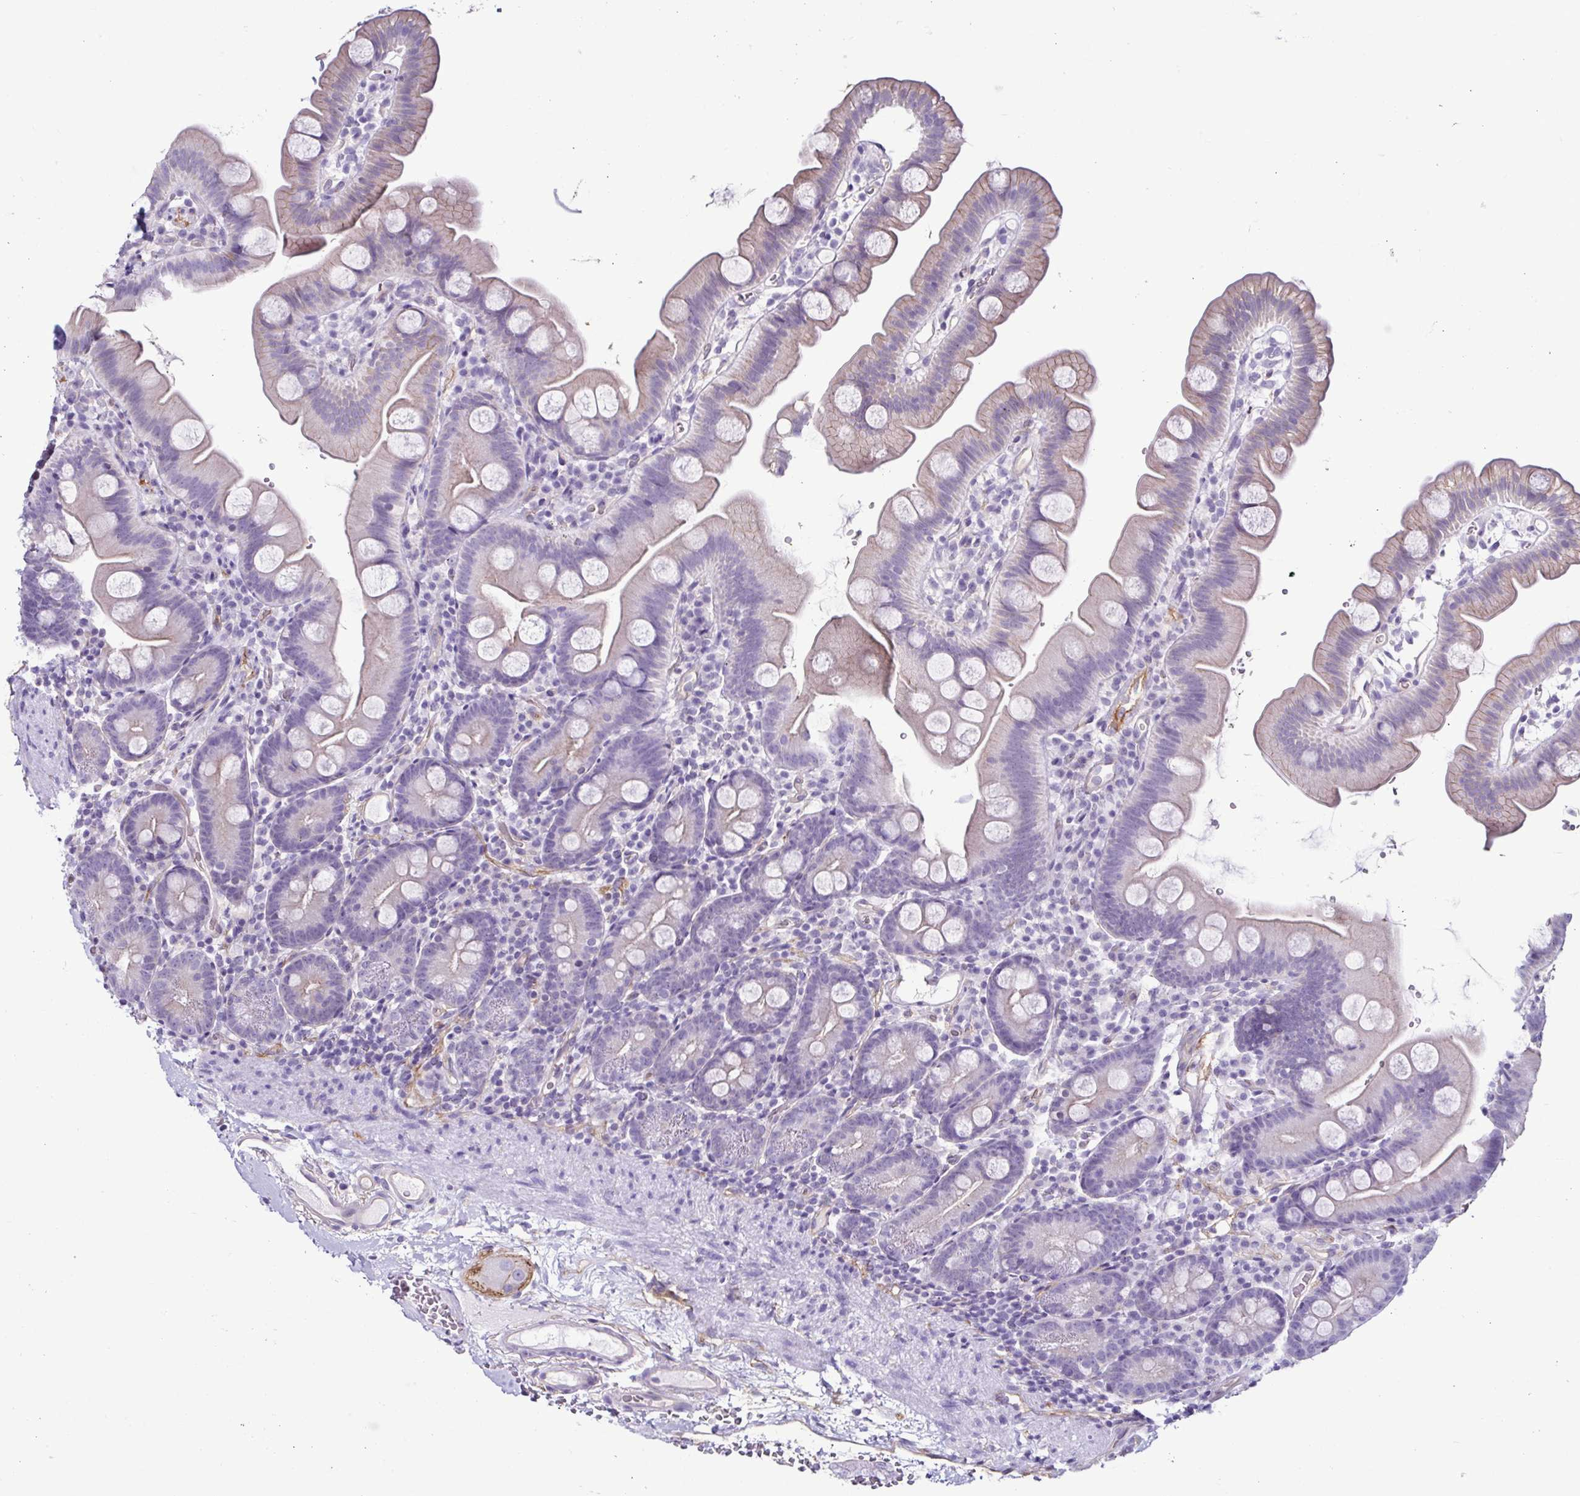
{"staining": {"intensity": "weak", "quantity": "<25%", "location": "cytoplasmic/membranous"}, "tissue": "small intestine", "cell_type": "Glandular cells", "image_type": "normal", "snomed": [{"axis": "morphology", "description": "Normal tissue, NOS"}, {"axis": "topography", "description": "Small intestine"}], "caption": "The histopathology image displays no significant staining in glandular cells of small intestine. (IHC, brightfield microscopy, high magnification).", "gene": "CASP14", "patient": {"sex": "female", "age": 68}}